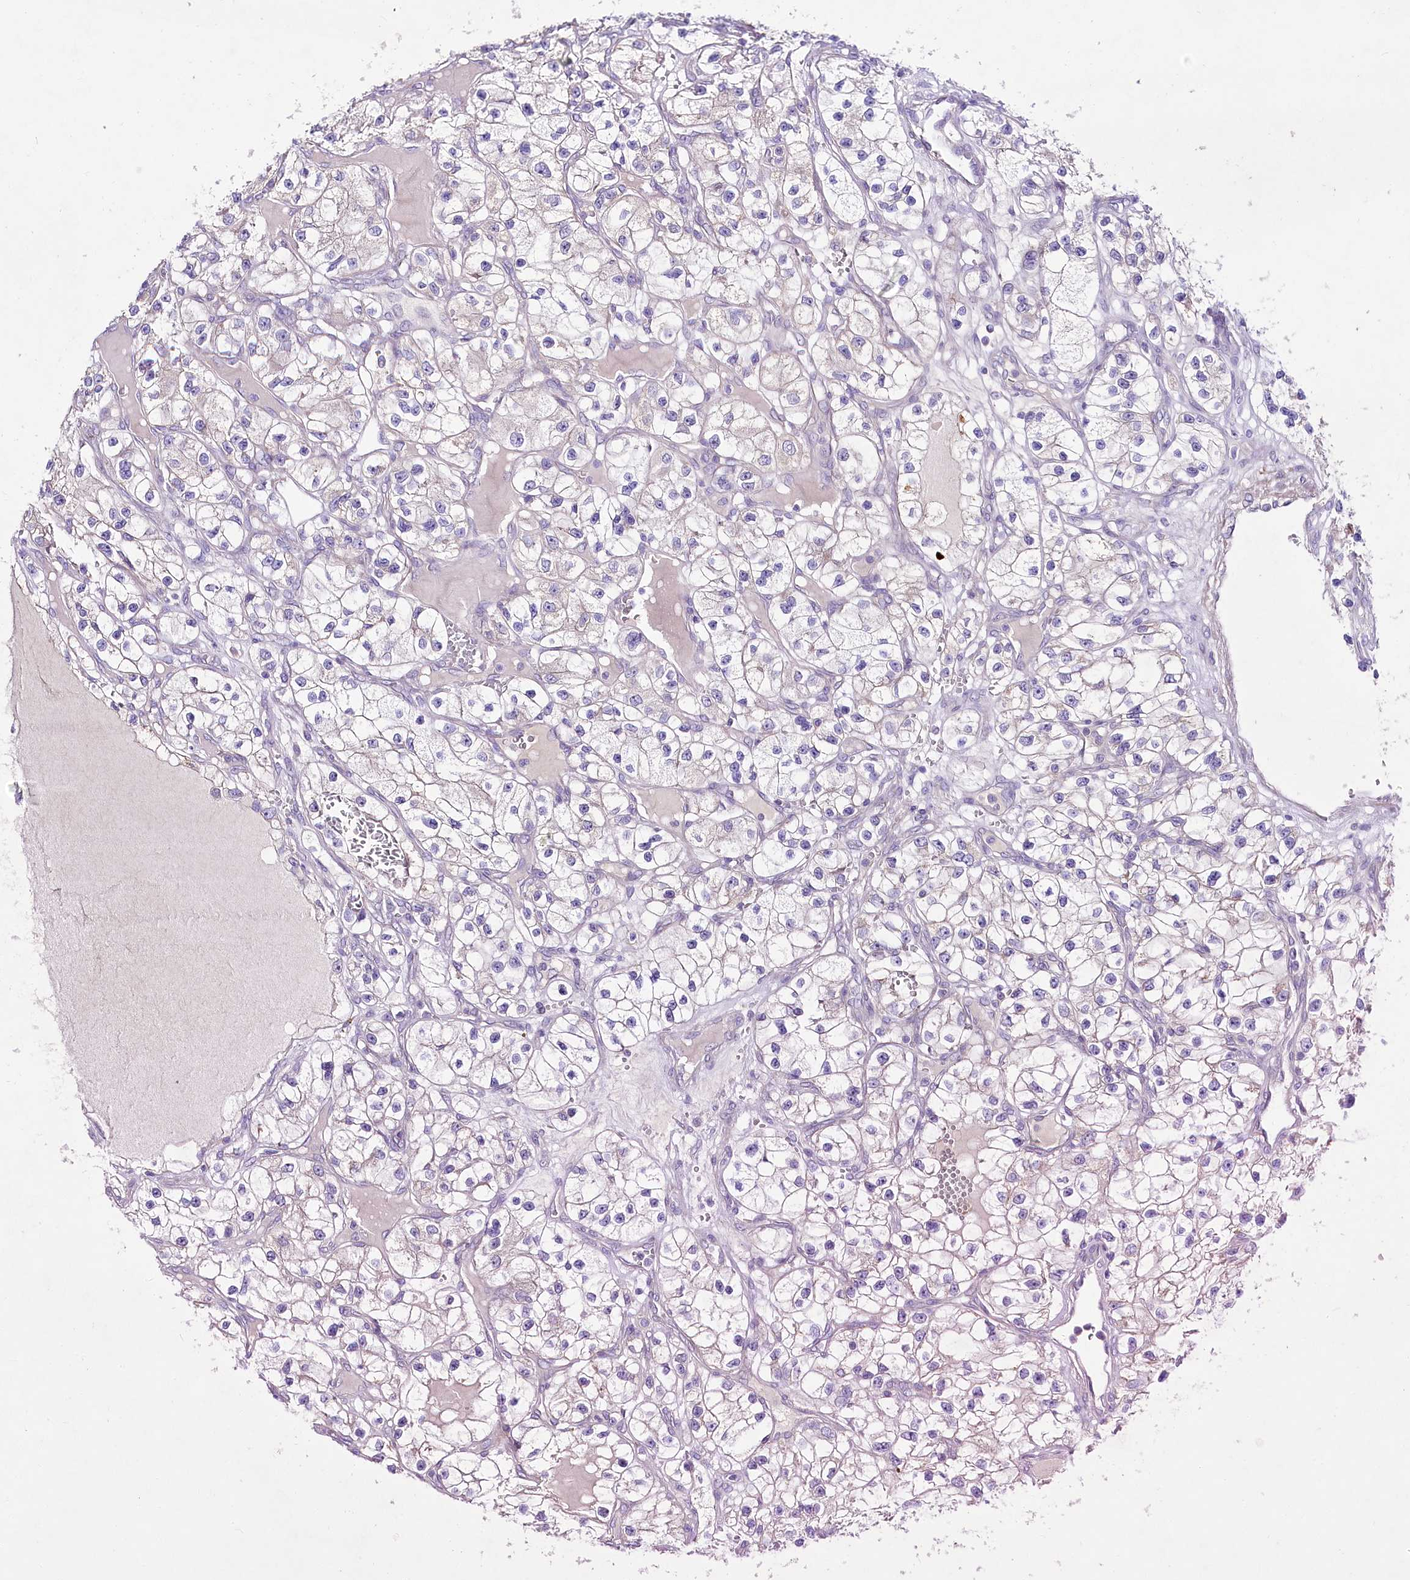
{"staining": {"intensity": "negative", "quantity": "none", "location": "none"}, "tissue": "renal cancer", "cell_type": "Tumor cells", "image_type": "cancer", "snomed": [{"axis": "morphology", "description": "Adenocarcinoma, NOS"}, {"axis": "topography", "description": "Kidney"}], "caption": "This is a histopathology image of IHC staining of renal cancer (adenocarcinoma), which shows no staining in tumor cells.", "gene": "LRRC14B", "patient": {"sex": "female", "age": 57}}